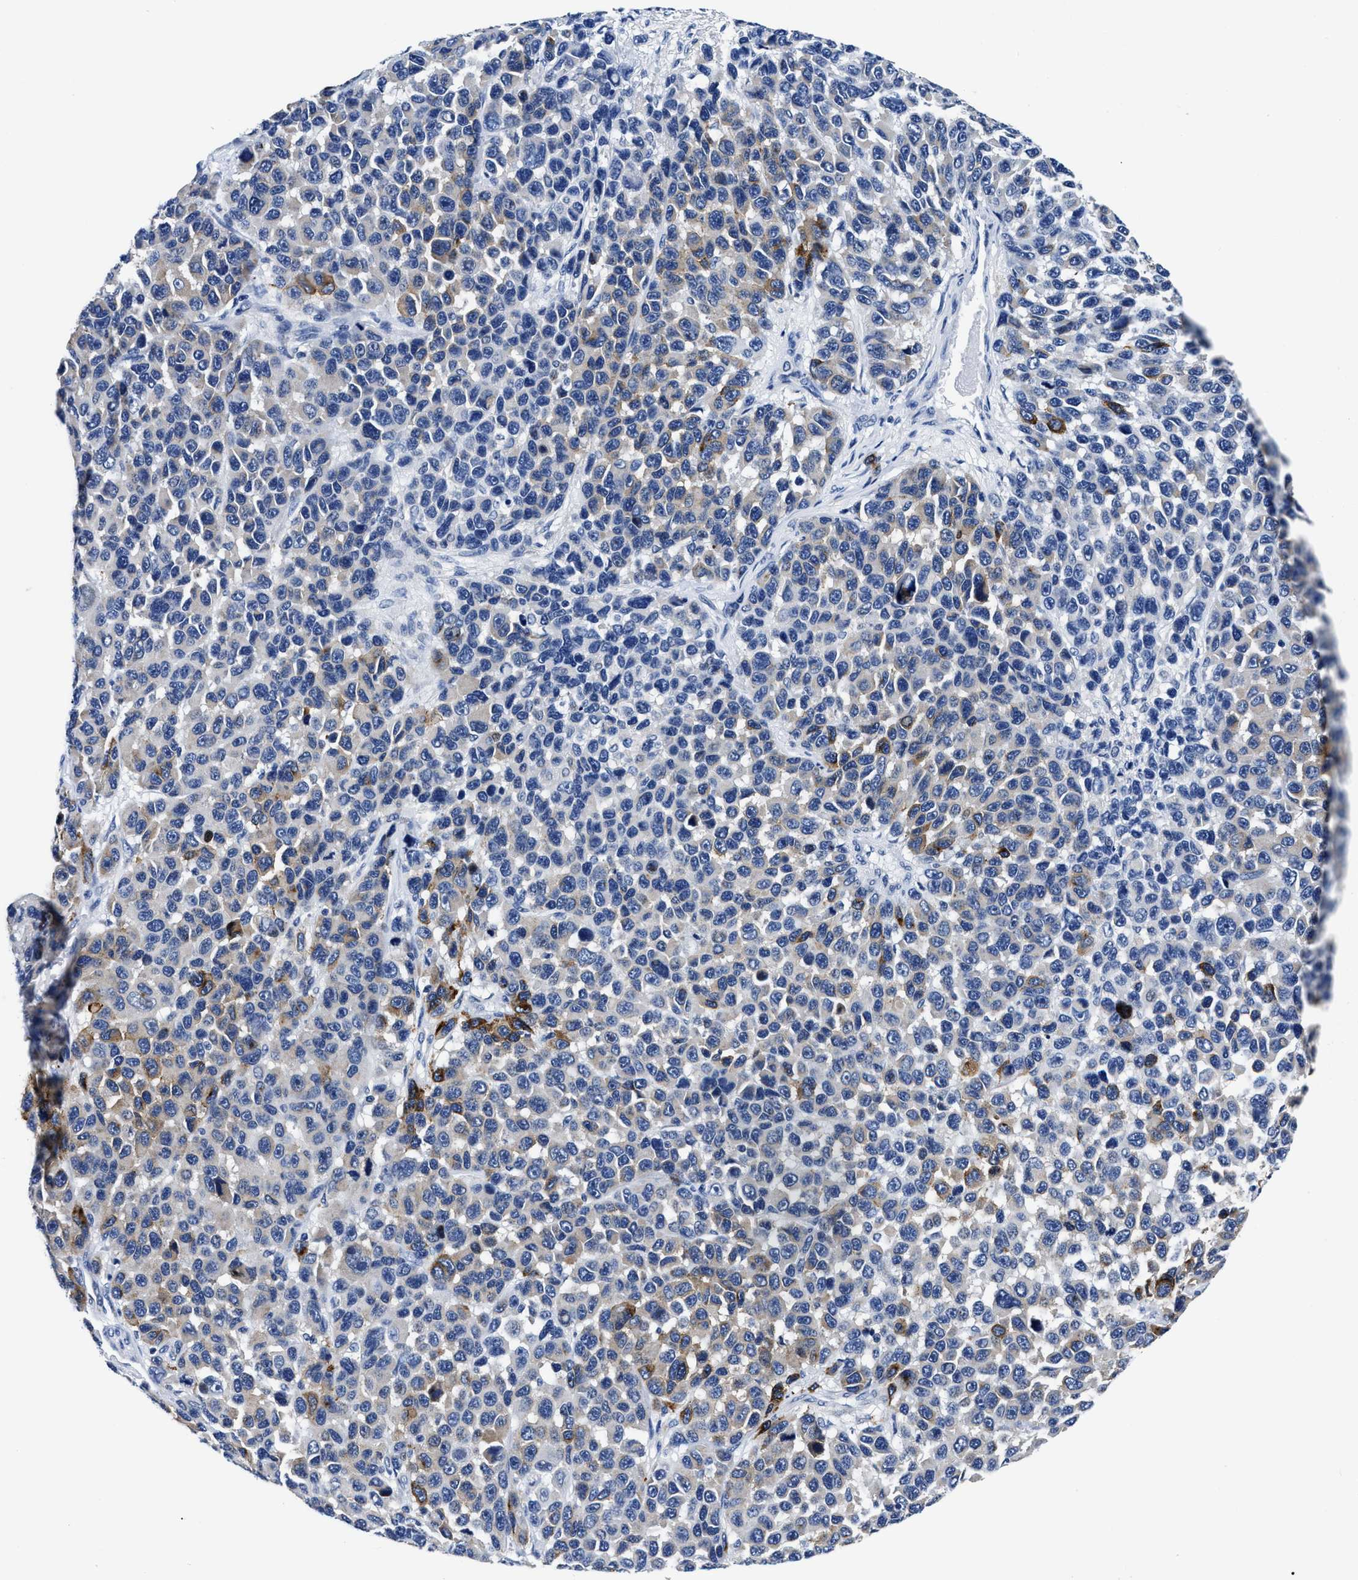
{"staining": {"intensity": "moderate", "quantity": "<25%", "location": "cytoplasmic/membranous"}, "tissue": "melanoma", "cell_type": "Tumor cells", "image_type": "cancer", "snomed": [{"axis": "morphology", "description": "Malignant melanoma, NOS"}, {"axis": "topography", "description": "Skin"}], "caption": "Malignant melanoma stained for a protein (brown) exhibits moderate cytoplasmic/membranous positive staining in about <25% of tumor cells.", "gene": "SLC35F1", "patient": {"sex": "male", "age": 53}}